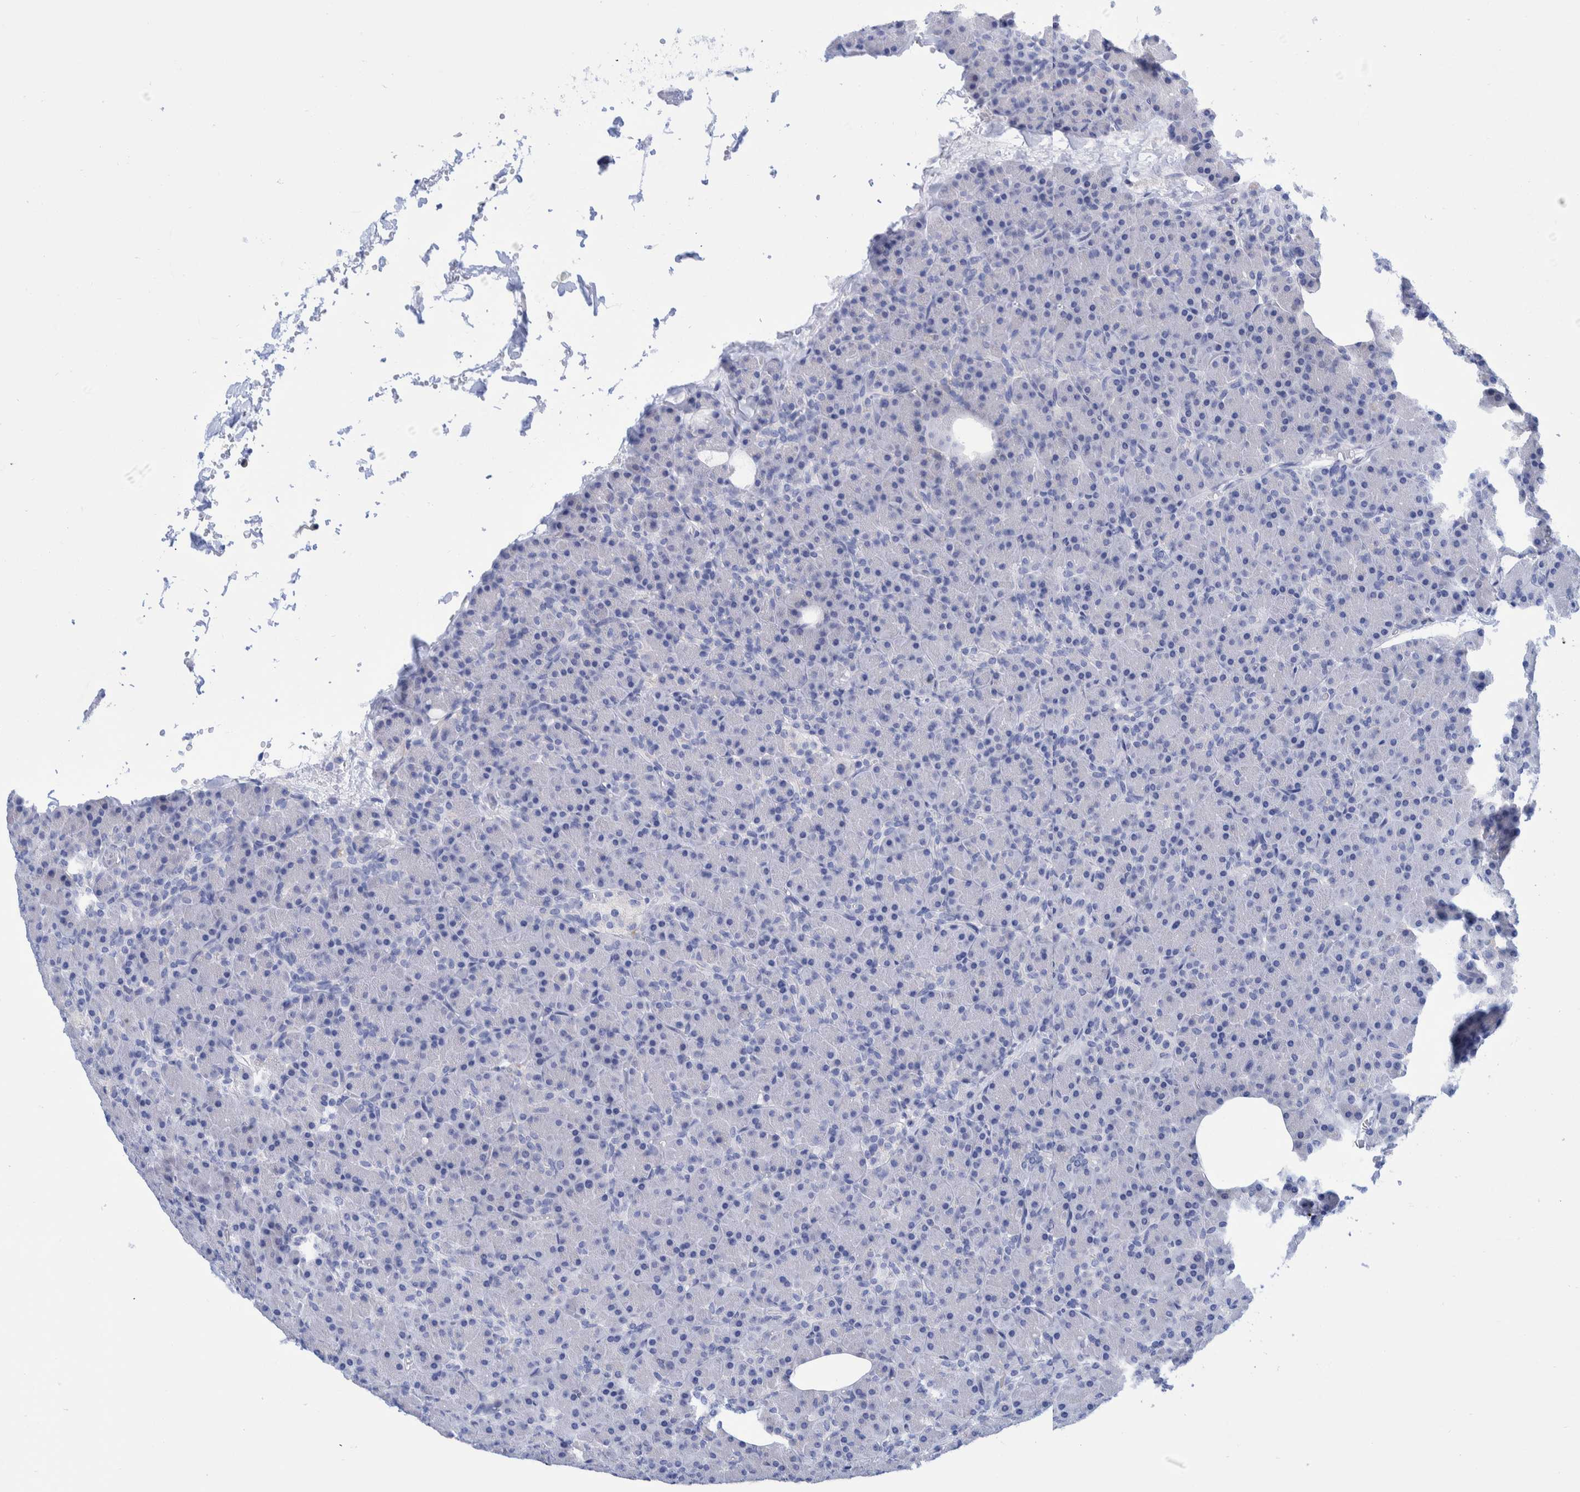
{"staining": {"intensity": "negative", "quantity": "none", "location": "none"}, "tissue": "pancreas", "cell_type": "Exocrine glandular cells", "image_type": "normal", "snomed": [{"axis": "morphology", "description": "Normal tissue, NOS"}, {"axis": "topography", "description": "Pancreas"}], "caption": "High power microscopy micrograph of an IHC image of normal pancreas, revealing no significant staining in exocrine glandular cells. Brightfield microscopy of immunohistochemistry (IHC) stained with DAB (brown) and hematoxylin (blue), captured at high magnification.", "gene": "KRT14", "patient": {"sex": "female", "age": 43}}